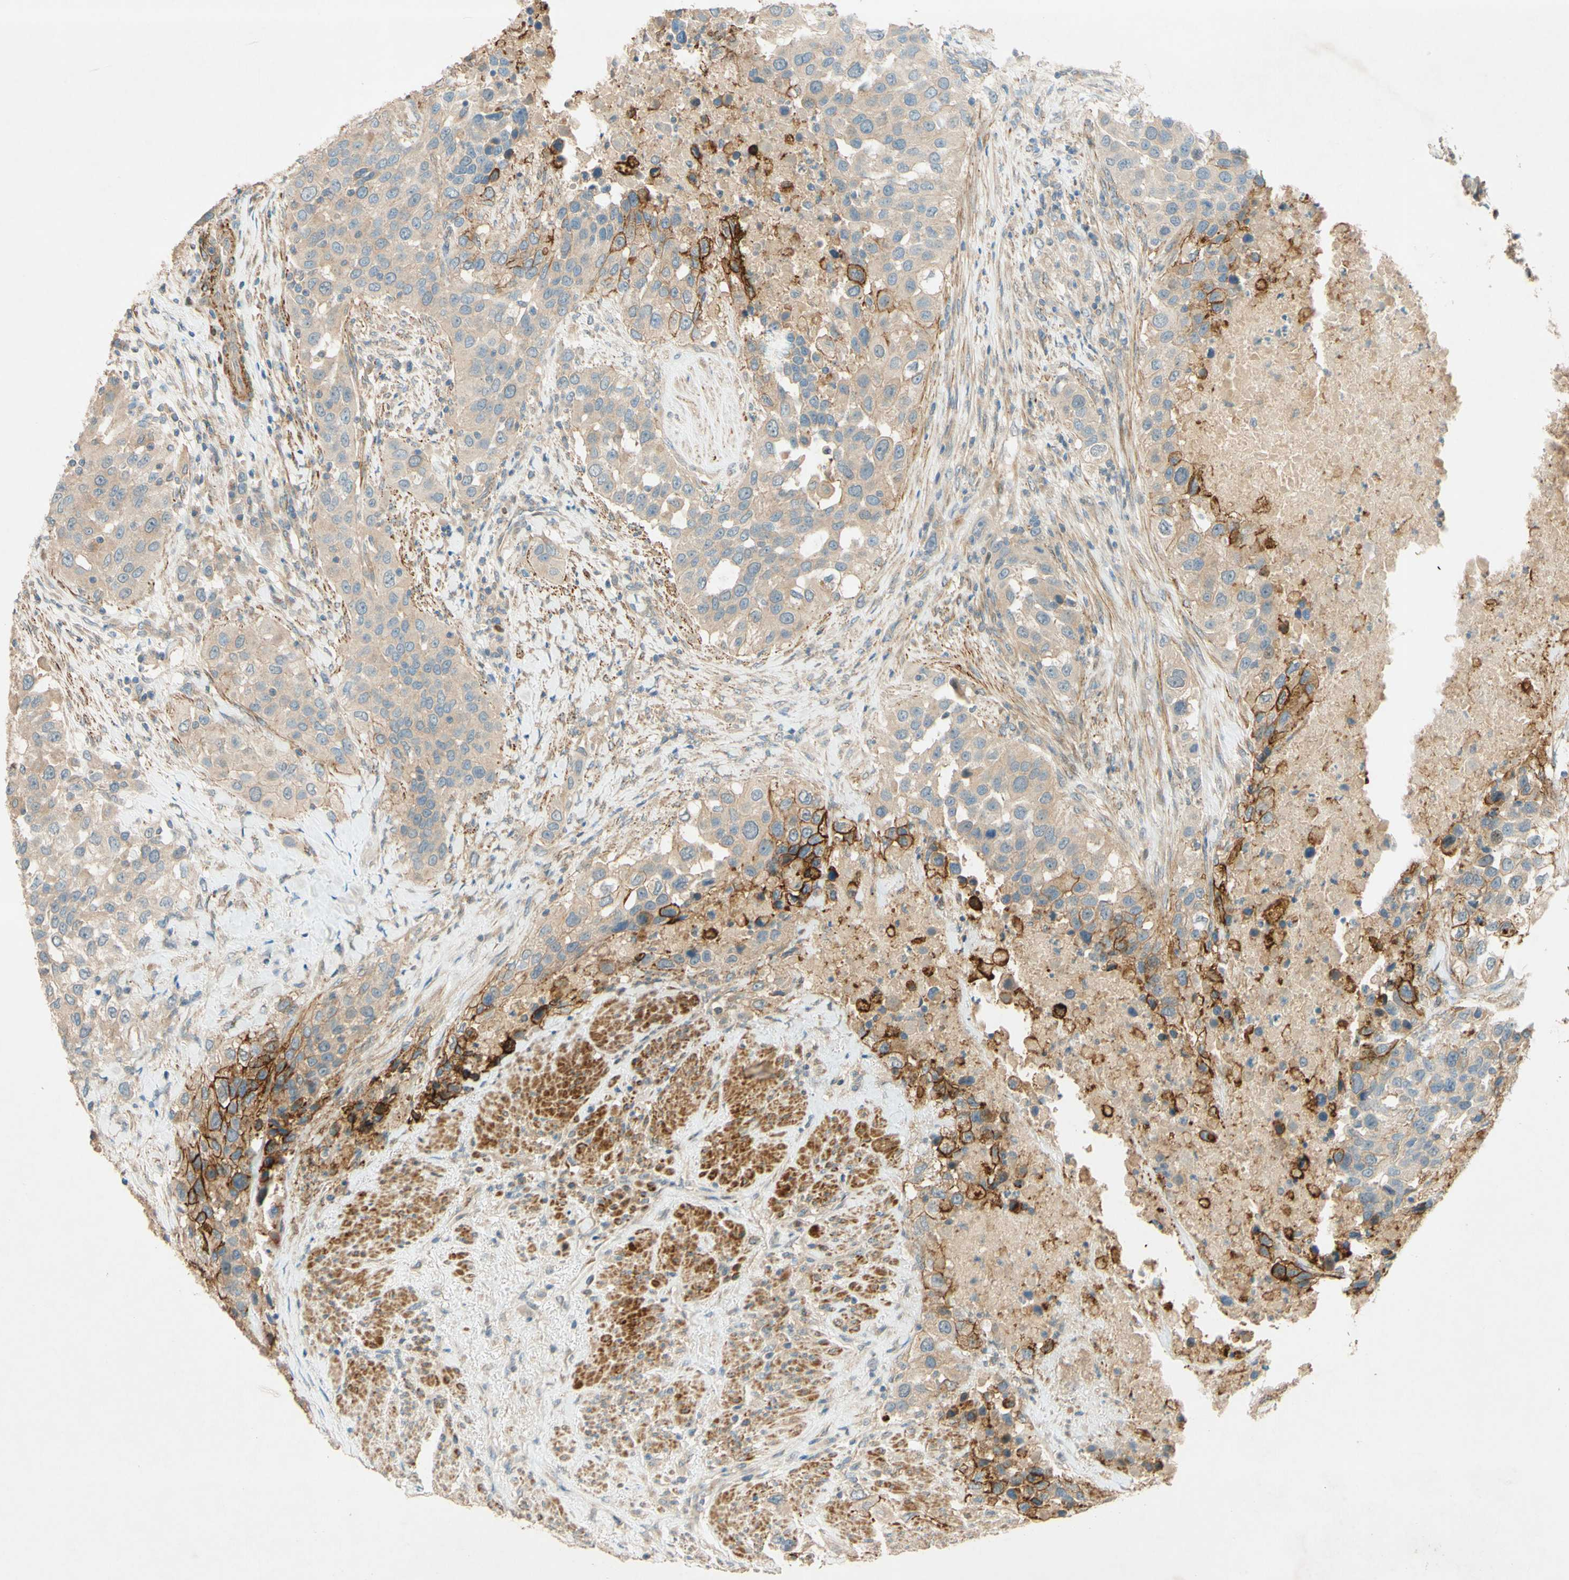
{"staining": {"intensity": "weak", "quantity": ">75%", "location": "cytoplasmic/membranous"}, "tissue": "urothelial cancer", "cell_type": "Tumor cells", "image_type": "cancer", "snomed": [{"axis": "morphology", "description": "Urothelial carcinoma, High grade"}, {"axis": "topography", "description": "Urinary bladder"}], "caption": "Immunohistochemistry (IHC) (DAB) staining of human urothelial cancer displays weak cytoplasmic/membranous protein staining in about >75% of tumor cells. The protein of interest is shown in brown color, while the nuclei are stained blue.", "gene": "ADAM17", "patient": {"sex": "female", "age": 80}}